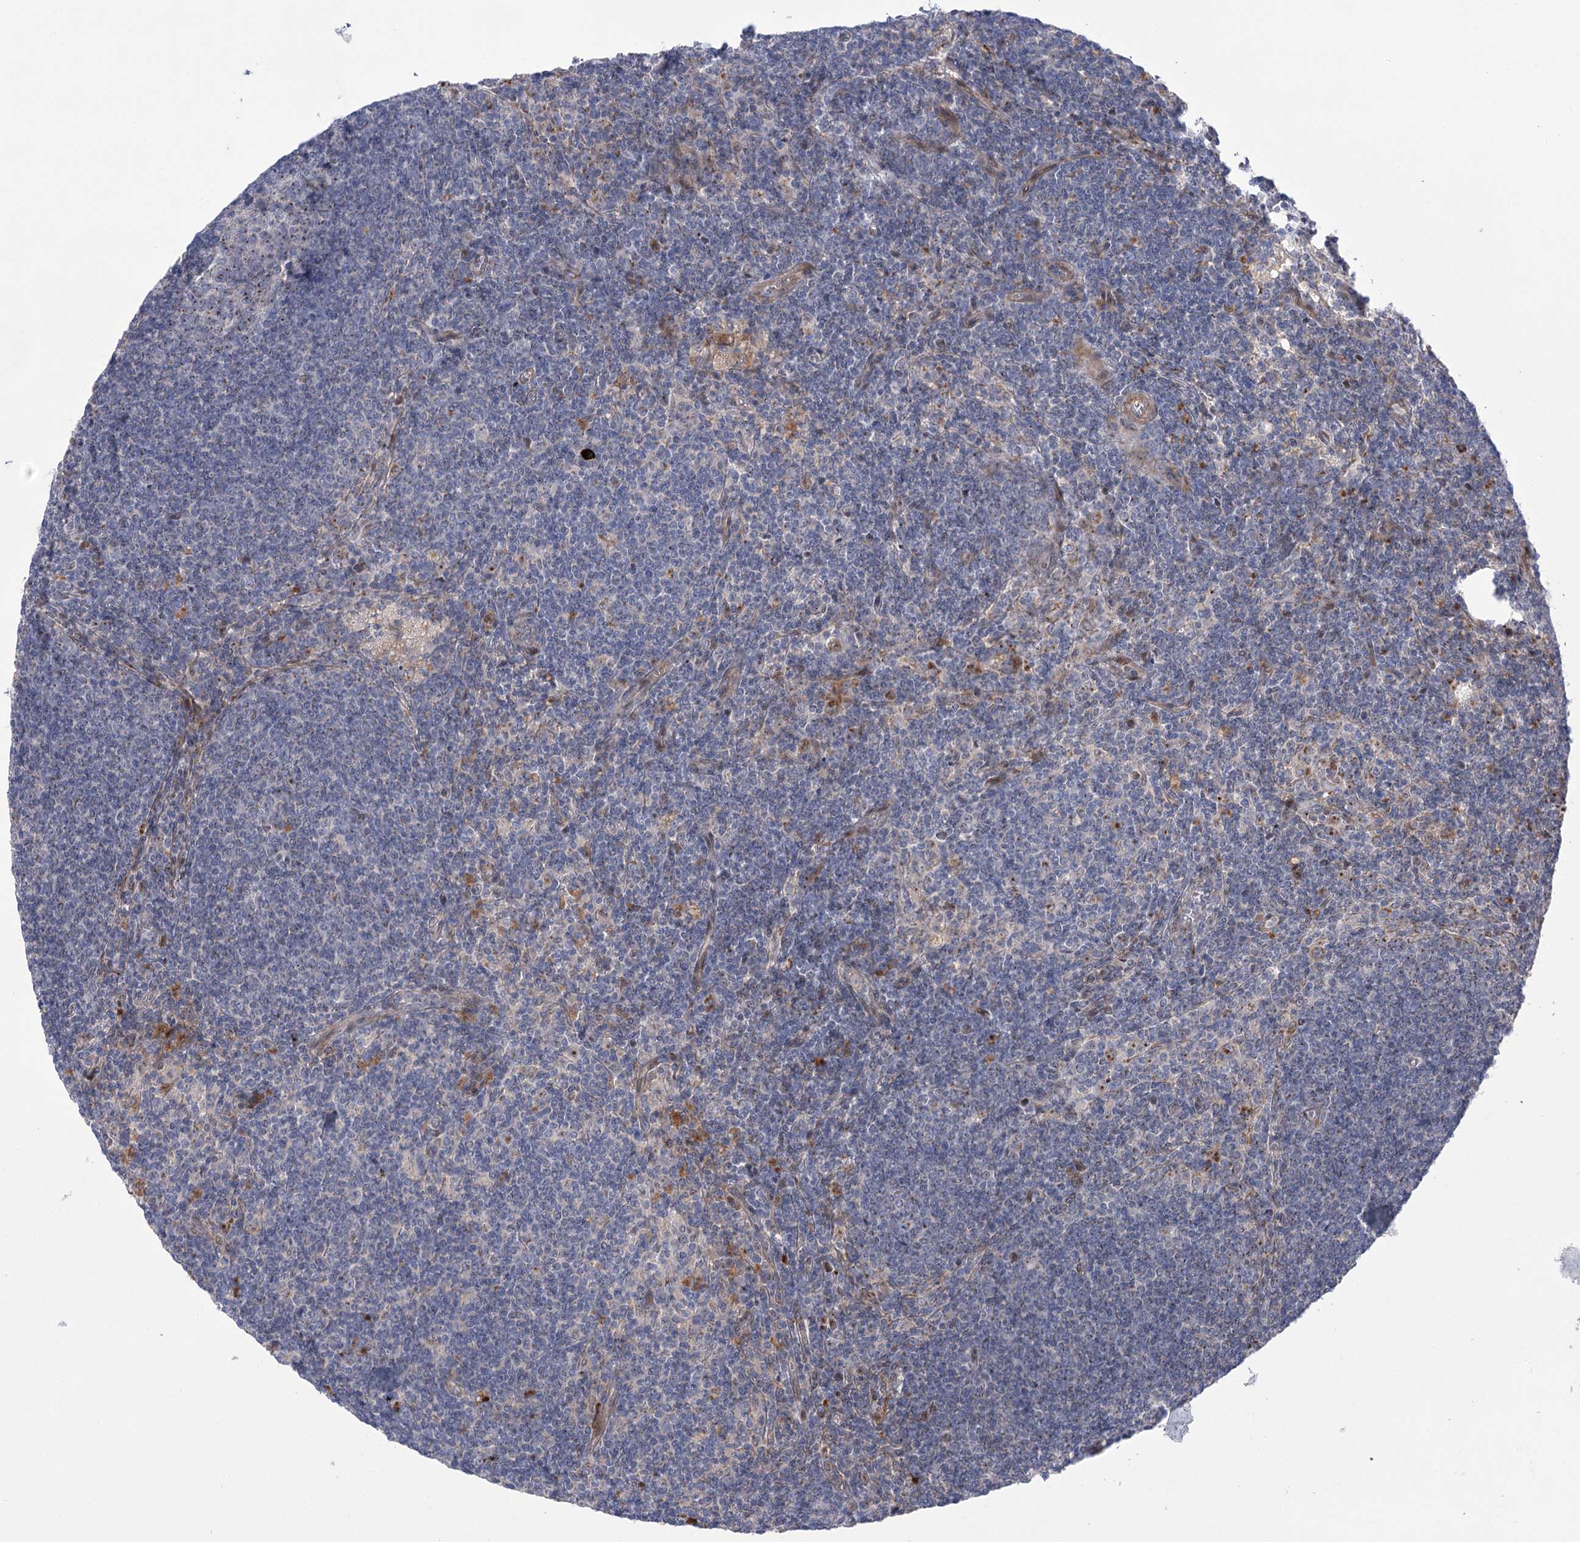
{"staining": {"intensity": "moderate", "quantity": "<25%", "location": "cytoplasmic/membranous"}, "tissue": "lymph node", "cell_type": "Germinal center cells", "image_type": "normal", "snomed": [{"axis": "morphology", "description": "Normal tissue, NOS"}, {"axis": "topography", "description": "Lymph node"}], "caption": "This image displays IHC staining of unremarkable lymph node, with low moderate cytoplasmic/membranous expression in approximately <25% of germinal center cells.", "gene": "NME7", "patient": {"sex": "male", "age": 69}}